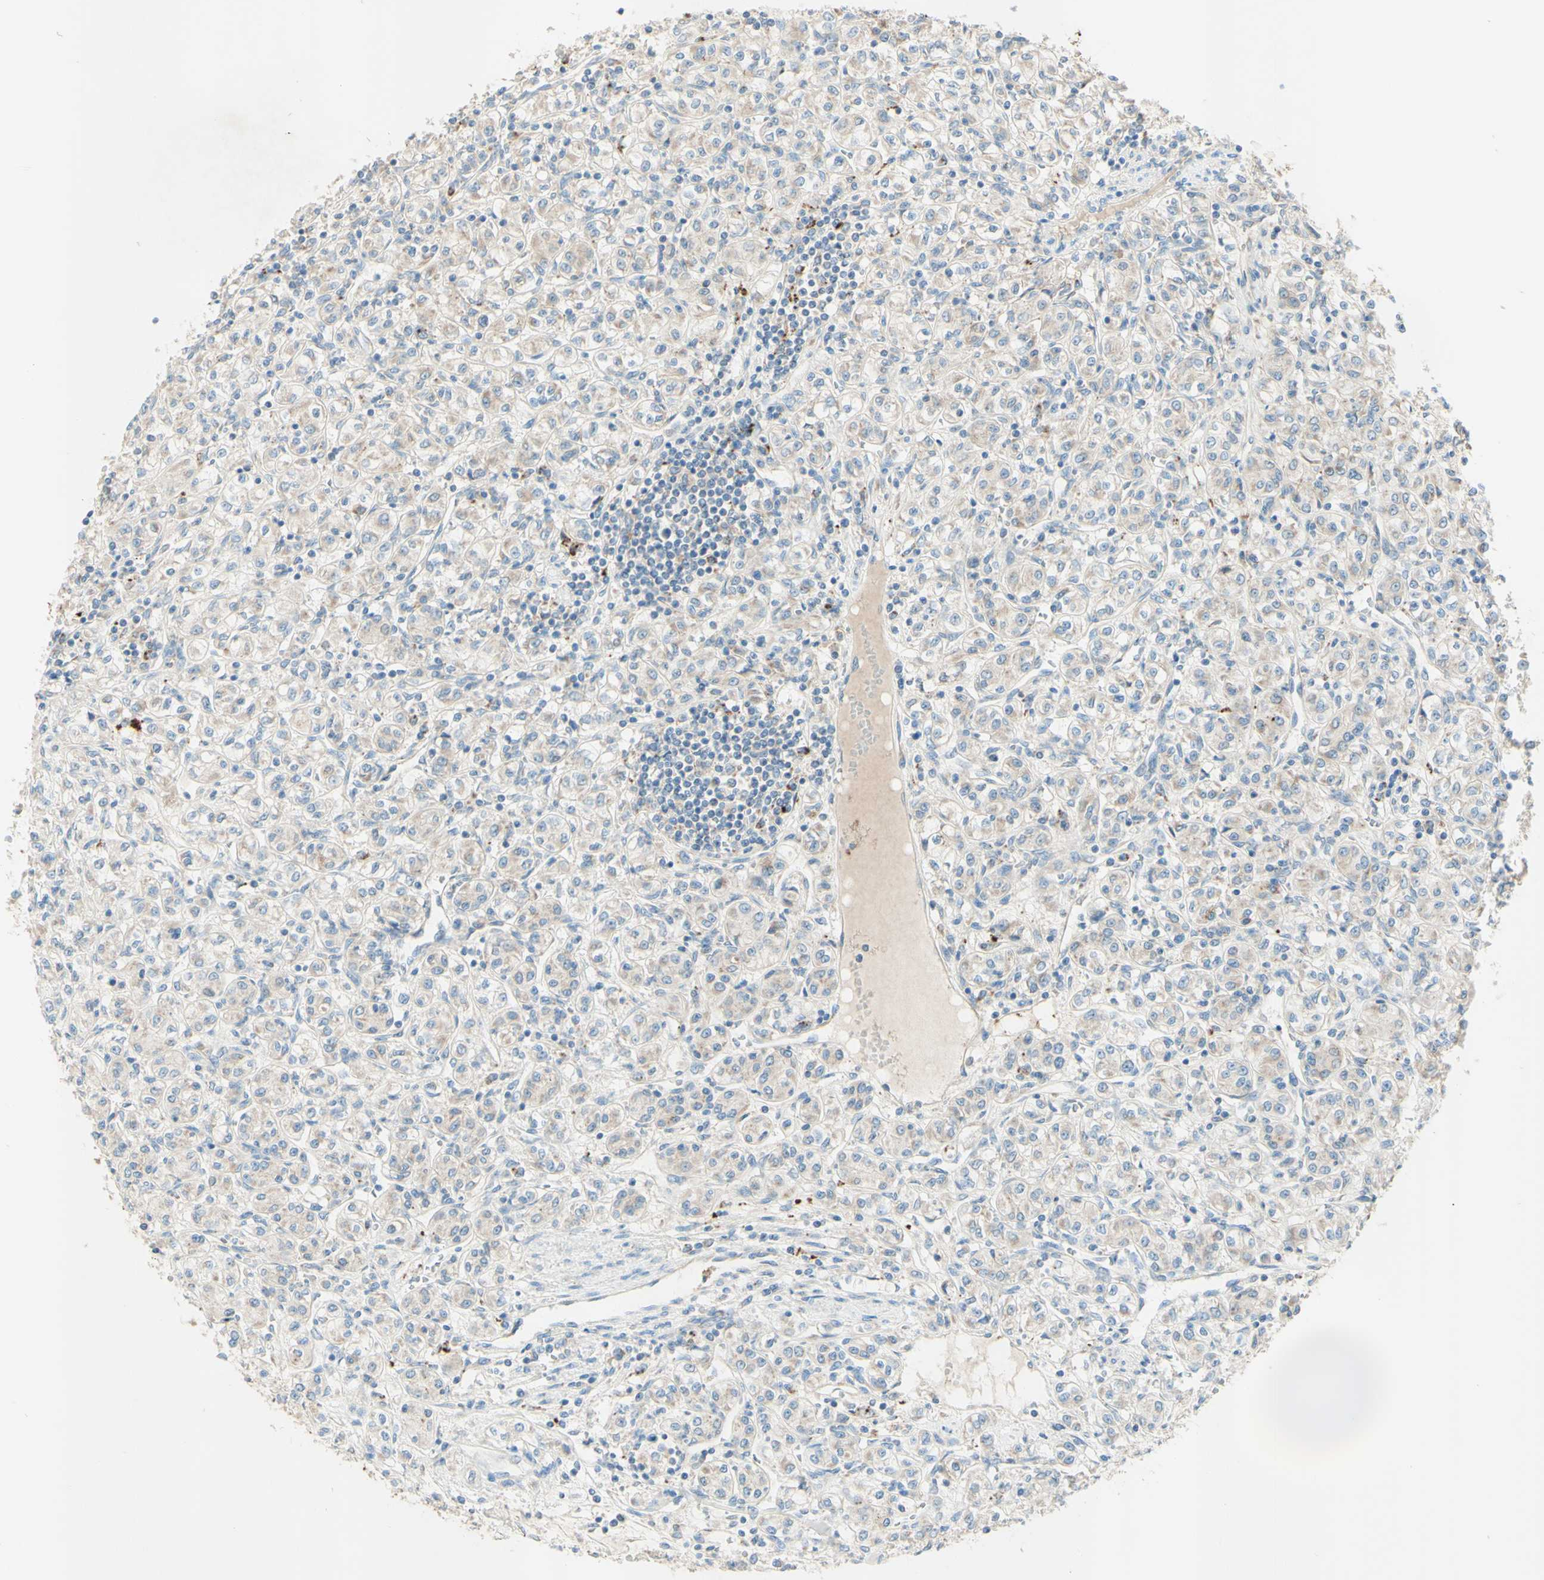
{"staining": {"intensity": "weak", "quantity": ">75%", "location": "cytoplasmic/membranous"}, "tissue": "renal cancer", "cell_type": "Tumor cells", "image_type": "cancer", "snomed": [{"axis": "morphology", "description": "Adenocarcinoma, NOS"}, {"axis": "topography", "description": "Kidney"}], "caption": "Brown immunohistochemical staining in renal cancer (adenocarcinoma) exhibits weak cytoplasmic/membranous positivity in approximately >75% of tumor cells.", "gene": "ARMC10", "patient": {"sex": "male", "age": 77}}